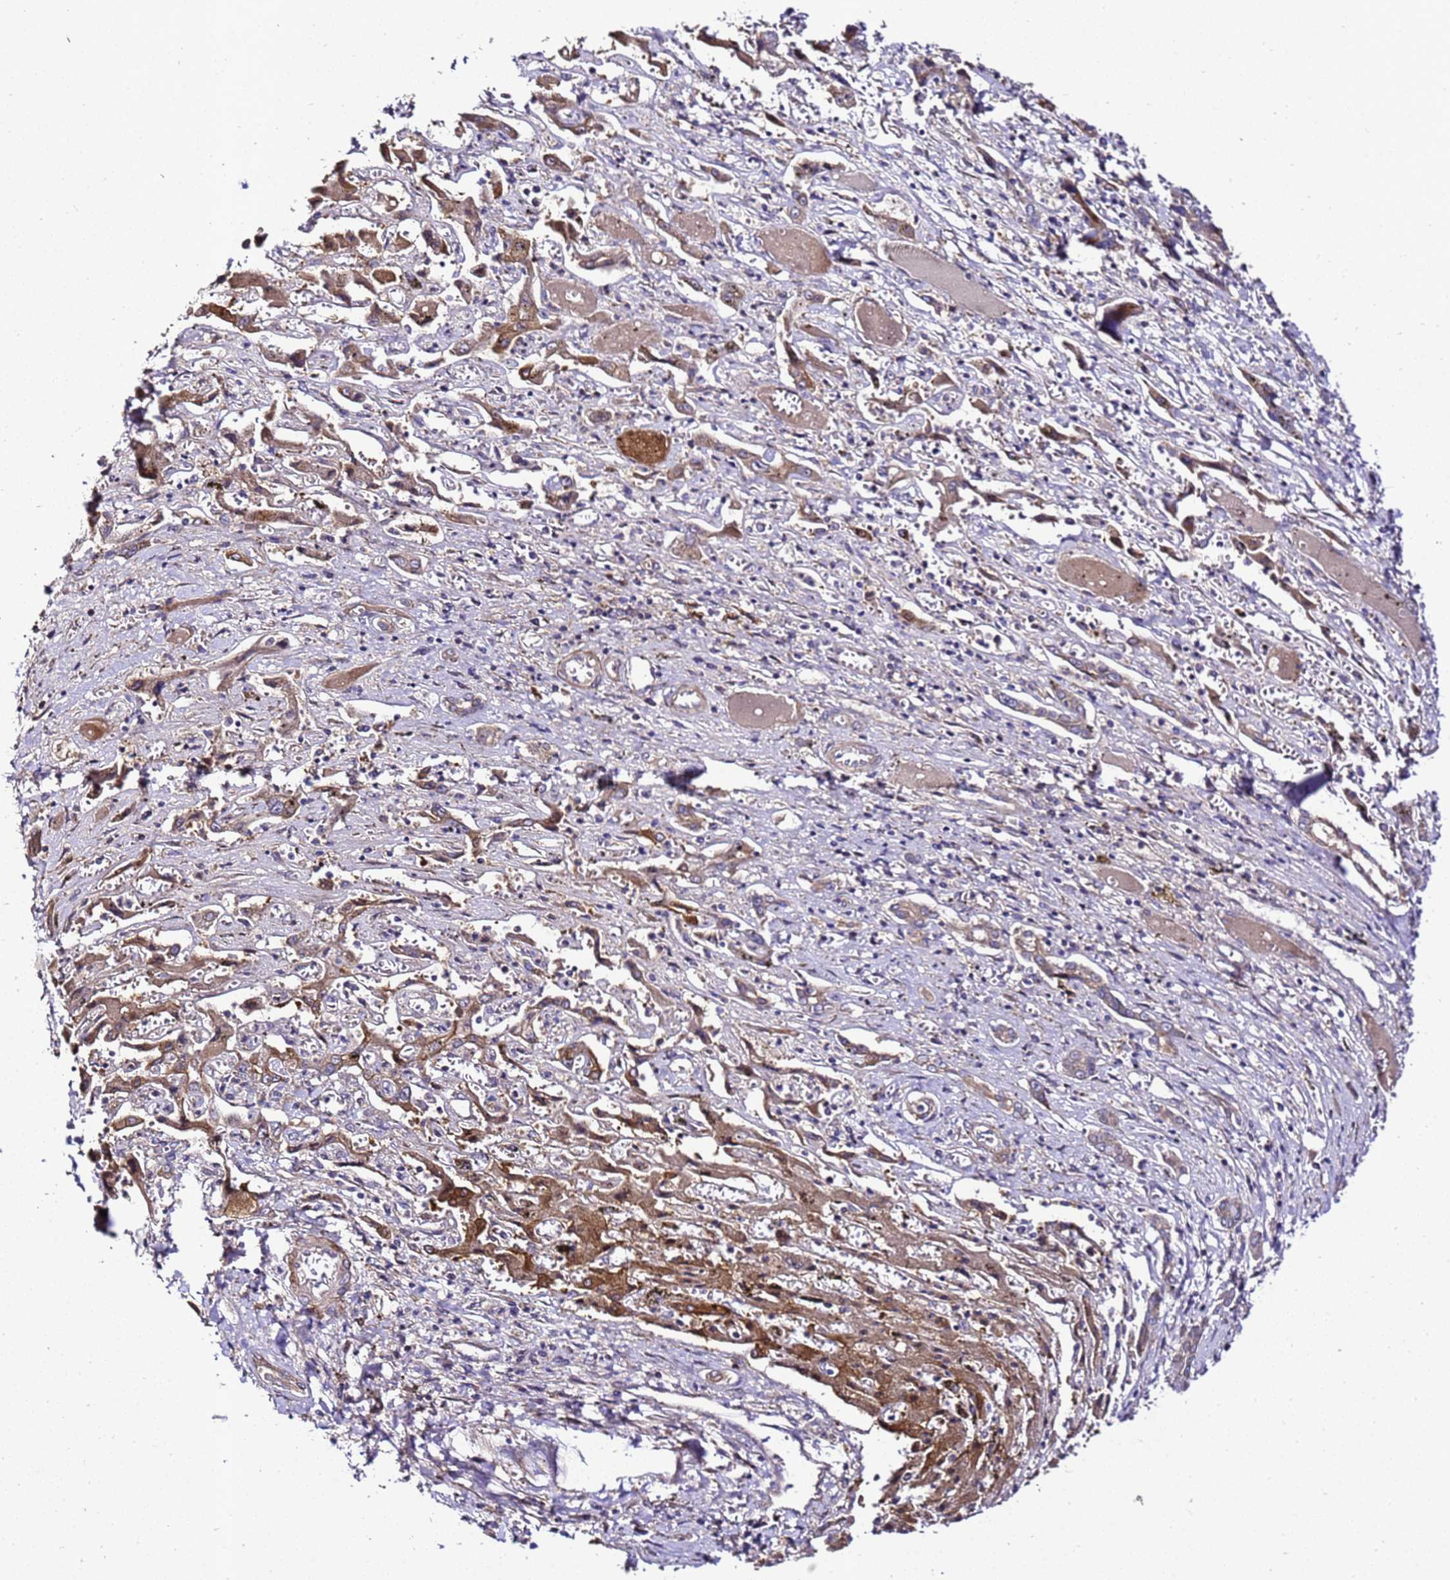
{"staining": {"intensity": "moderate", "quantity": "25%-75%", "location": "cytoplasmic/membranous"}, "tissue": "liver cancer", "cell_type": "Tumor cells", "image_type": "cancer", "snomed": [{"axis": "morphology", "description": "Cholangiocarcinoma"}, {"axis": "topography", "description": "Liver"}], "caption": "Cholangiocarcinoma (liver) stained for a protein demonstrates moderate cytoplasmic/membranous positivity in tumor cells.", "gene": "ZNF417", "patient": {"sex": "male", "age": 67}}